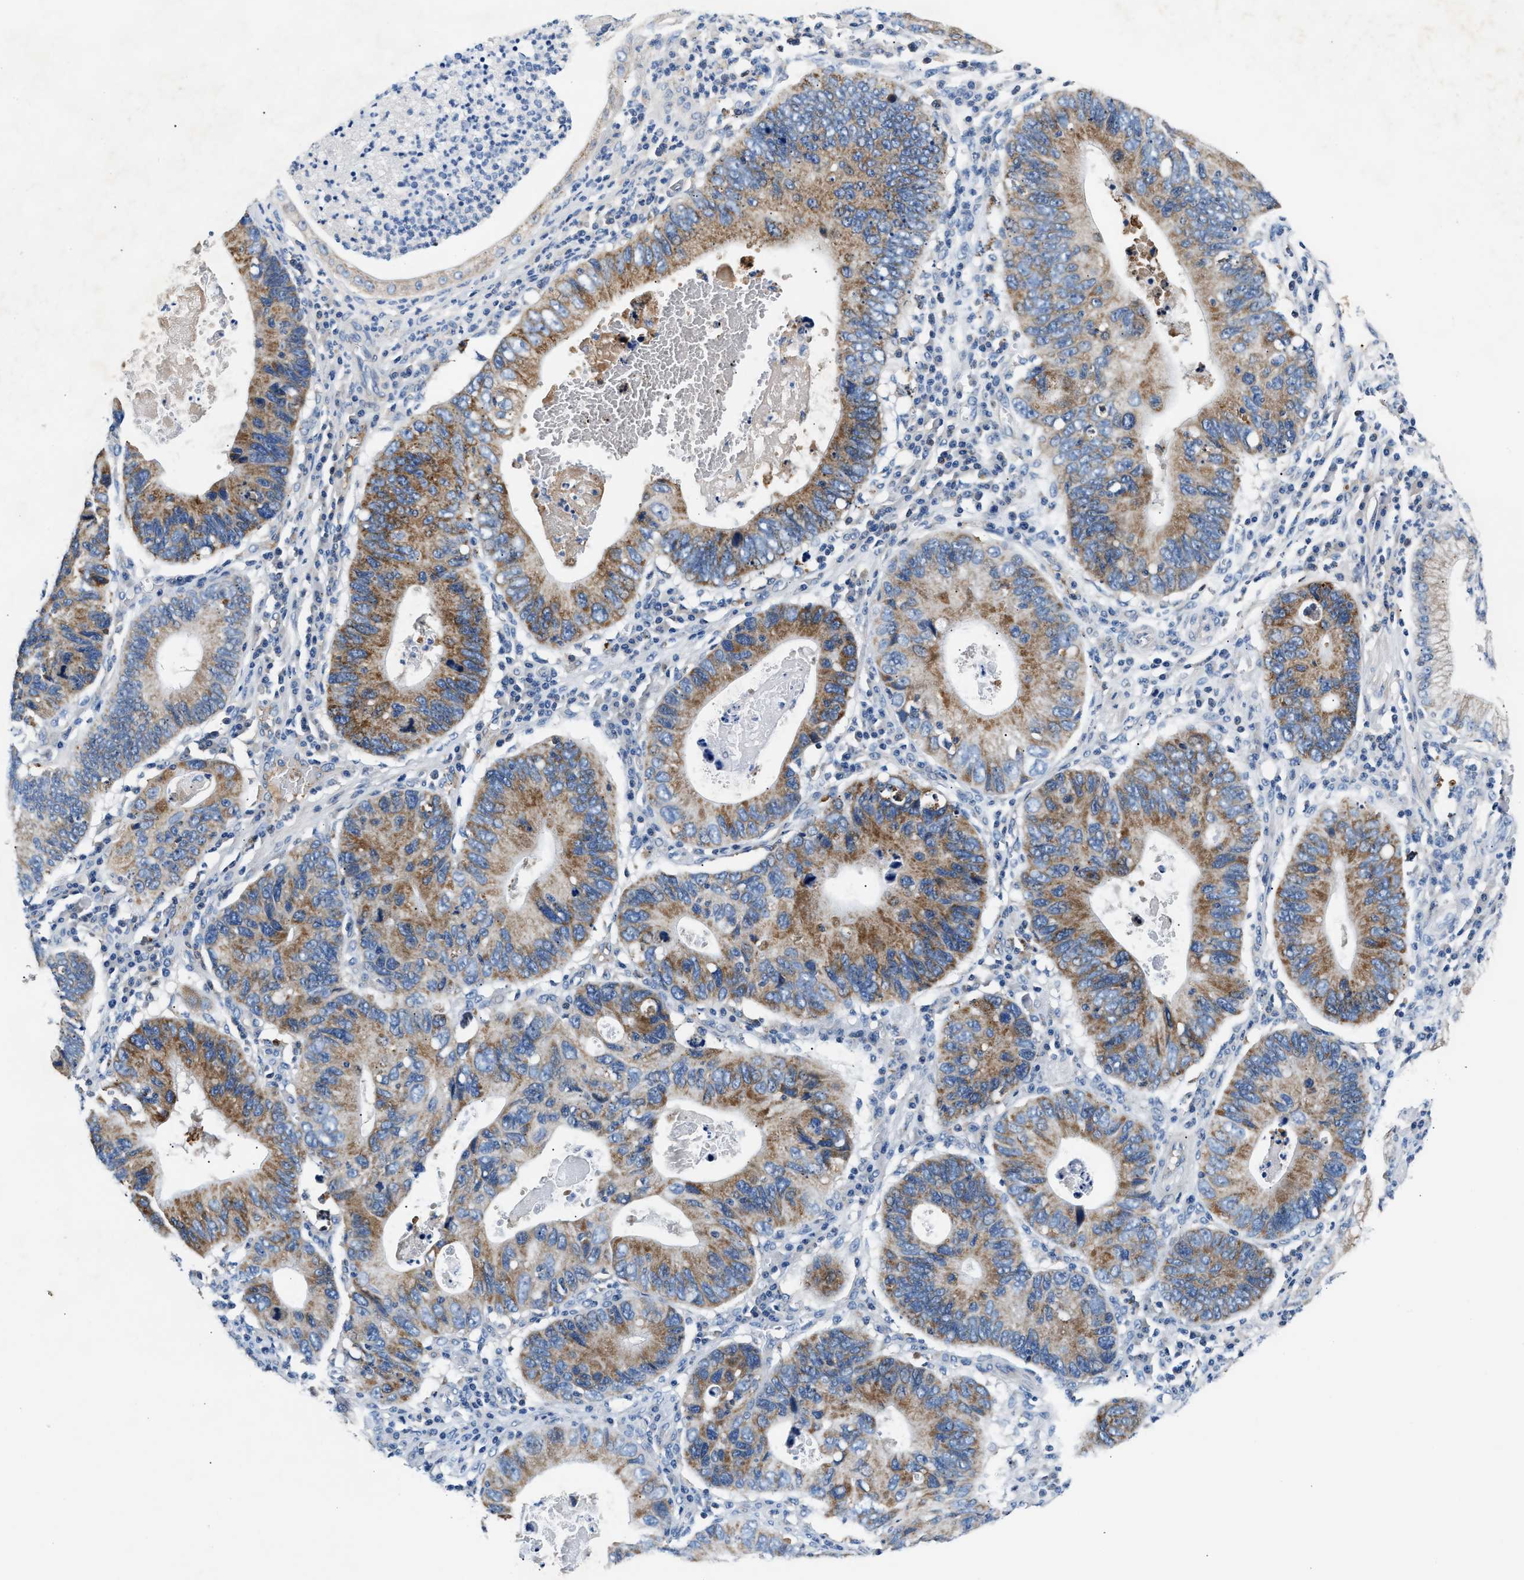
{"staining": {"intensity": "moderate", "quantity": ">75%", "location": "cytoplasmic/membranous"}, "tissue": "stomach cancer", "cell_type": "Tumor cells", "image_type": "cancer", "snomed": [{"axis": "morphology", "description": "Adenocarcinoma, NOS"}, {"axis": "topography", "description": "Stomach"}], "caption": "Immunohistochemistry (DAB (3,3'-diaminobenzidine)) staining of stomach adenocarcinoma displays moderate cytoplasmic/membranous protein expression in about >75% of tumor cells.", "gene": "TUT7", "patient": {"sex": "male", "age": 59}}